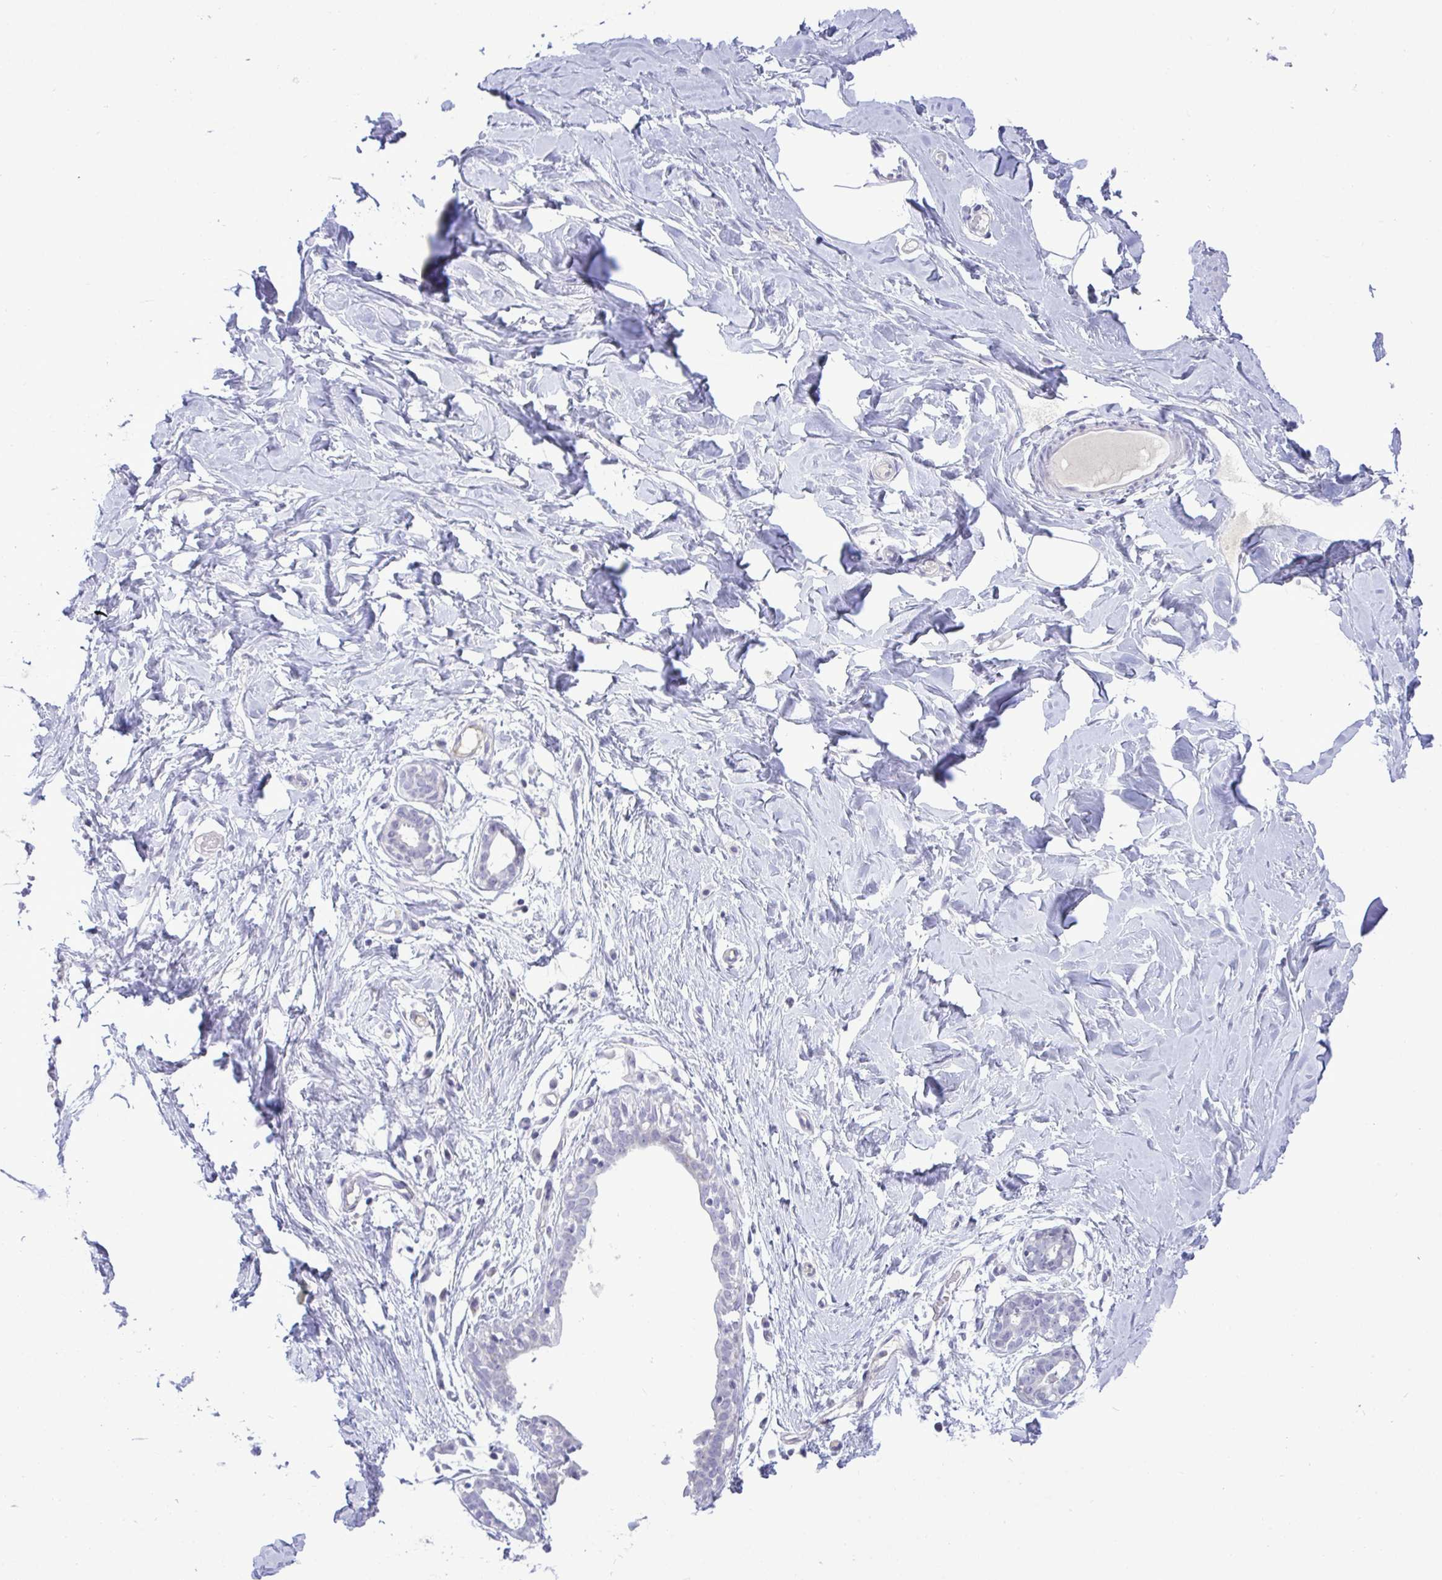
{"staining": {"intensity": "negative", "quantity": "none", "location": "none"}, "tissue": "breast", "cell_type": "Adipocytes", "image_type": "normal", "snomed": [{"axis": "morphology", "description": "Normal tissue, NOS"}, {"axis": "topography", "description": "Breast"}], "caption": "This is an IHC micrograph of normal human breast. There is no positivity in adipocytes.", "gene": "EPOP", "patient": {"sex": "female", "age": 27}}